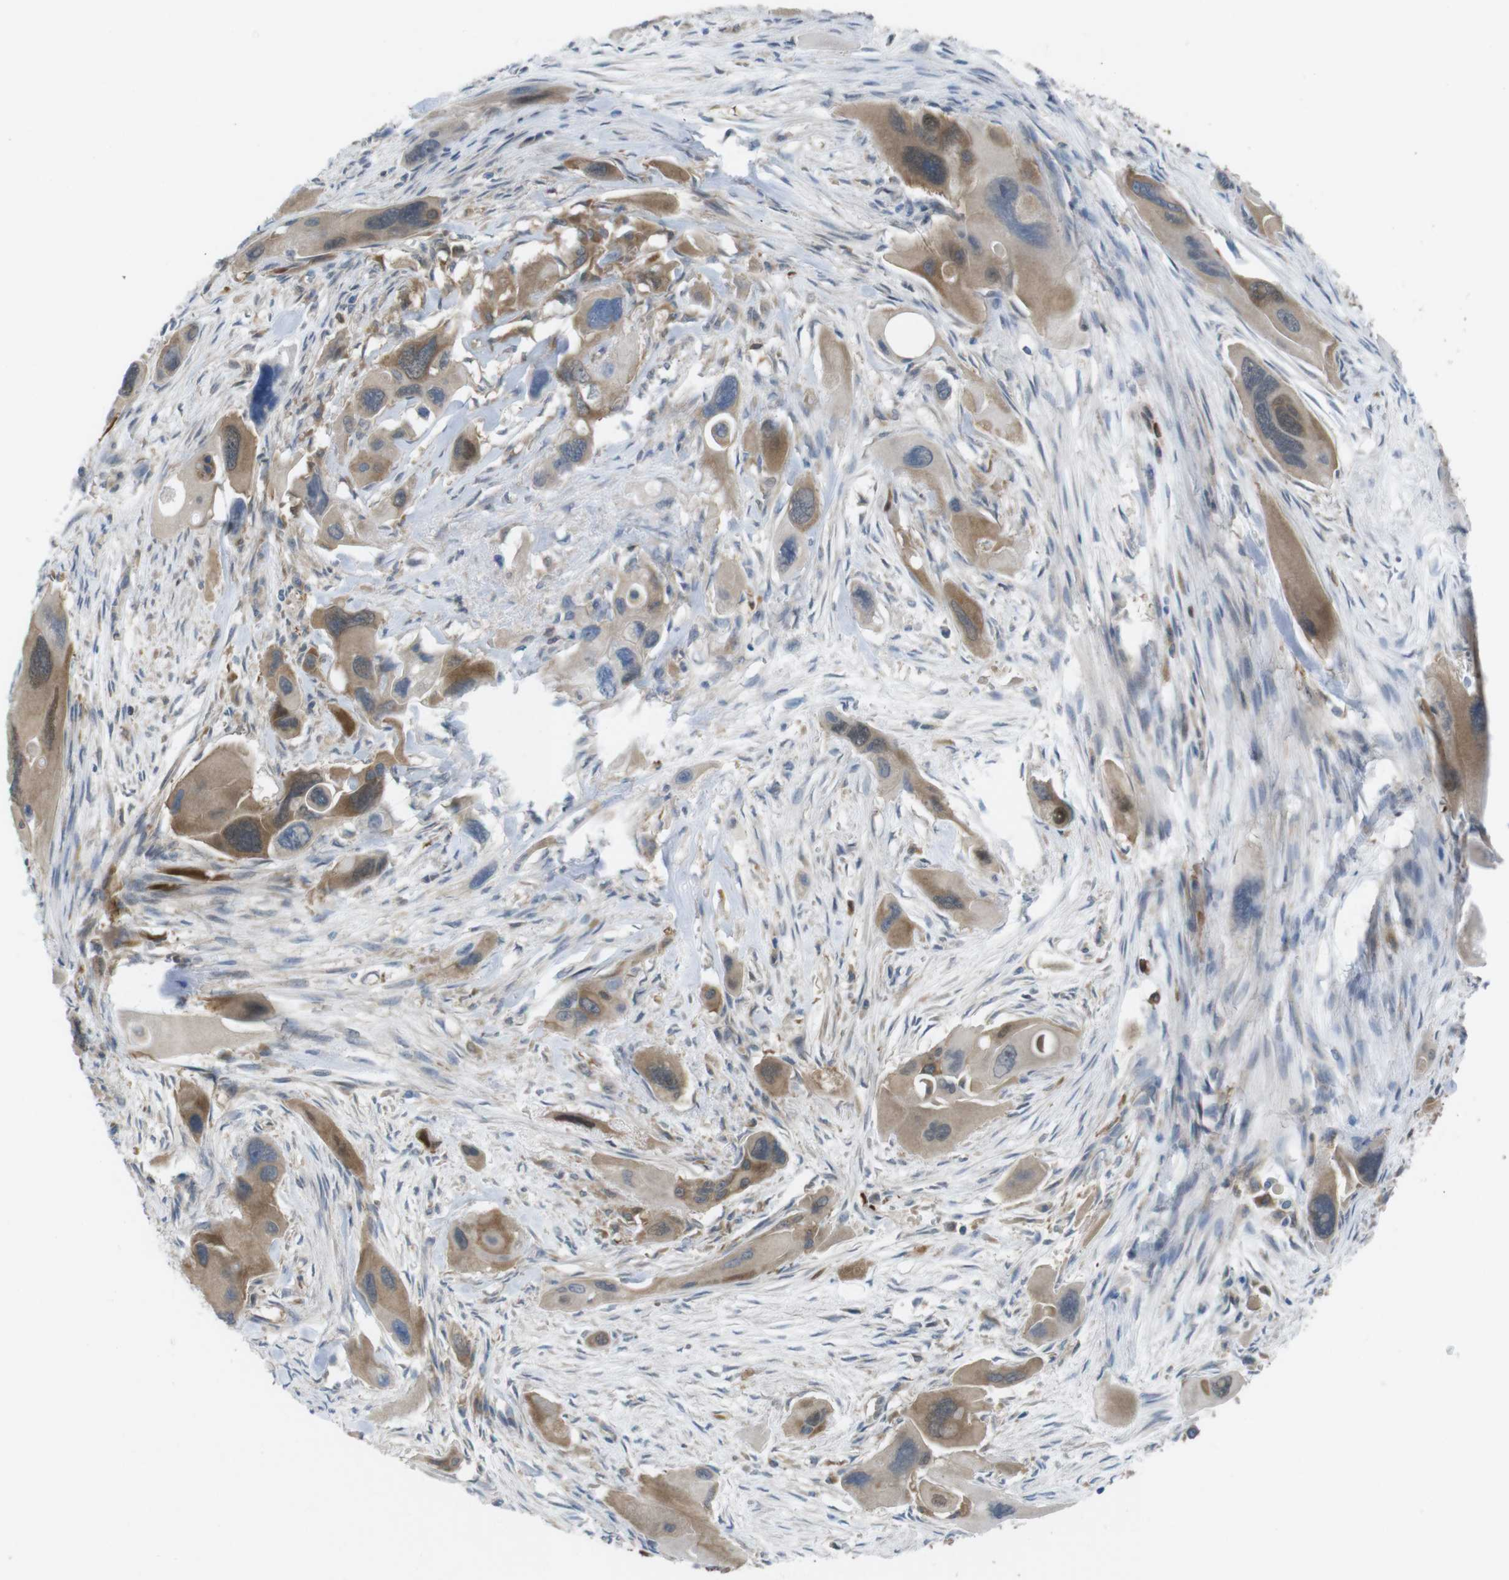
{"staining": {"intensity": "moderate", "quantity": ">75%", "location": "cytoplasmic/membranous,nuclear"}, "tissue": "pancreatic cancer", "cell_type": "Tumor cells", "image_type": "cancer", "snomed": [{"axis": "morphology", "description": "Adenocarcinoma, NOS"}, {"axis": "topography", "description": "Pancreas"}], "caption": "Immunohistochemical staining of pancreatic adenocarcinoma reveals moderate cytoplasmic/membranous and nuclear protein expression in approximately >75% of tumor cells.", "gene": "MTHFD1", "patient": {"sex": "male", "age": 73}}